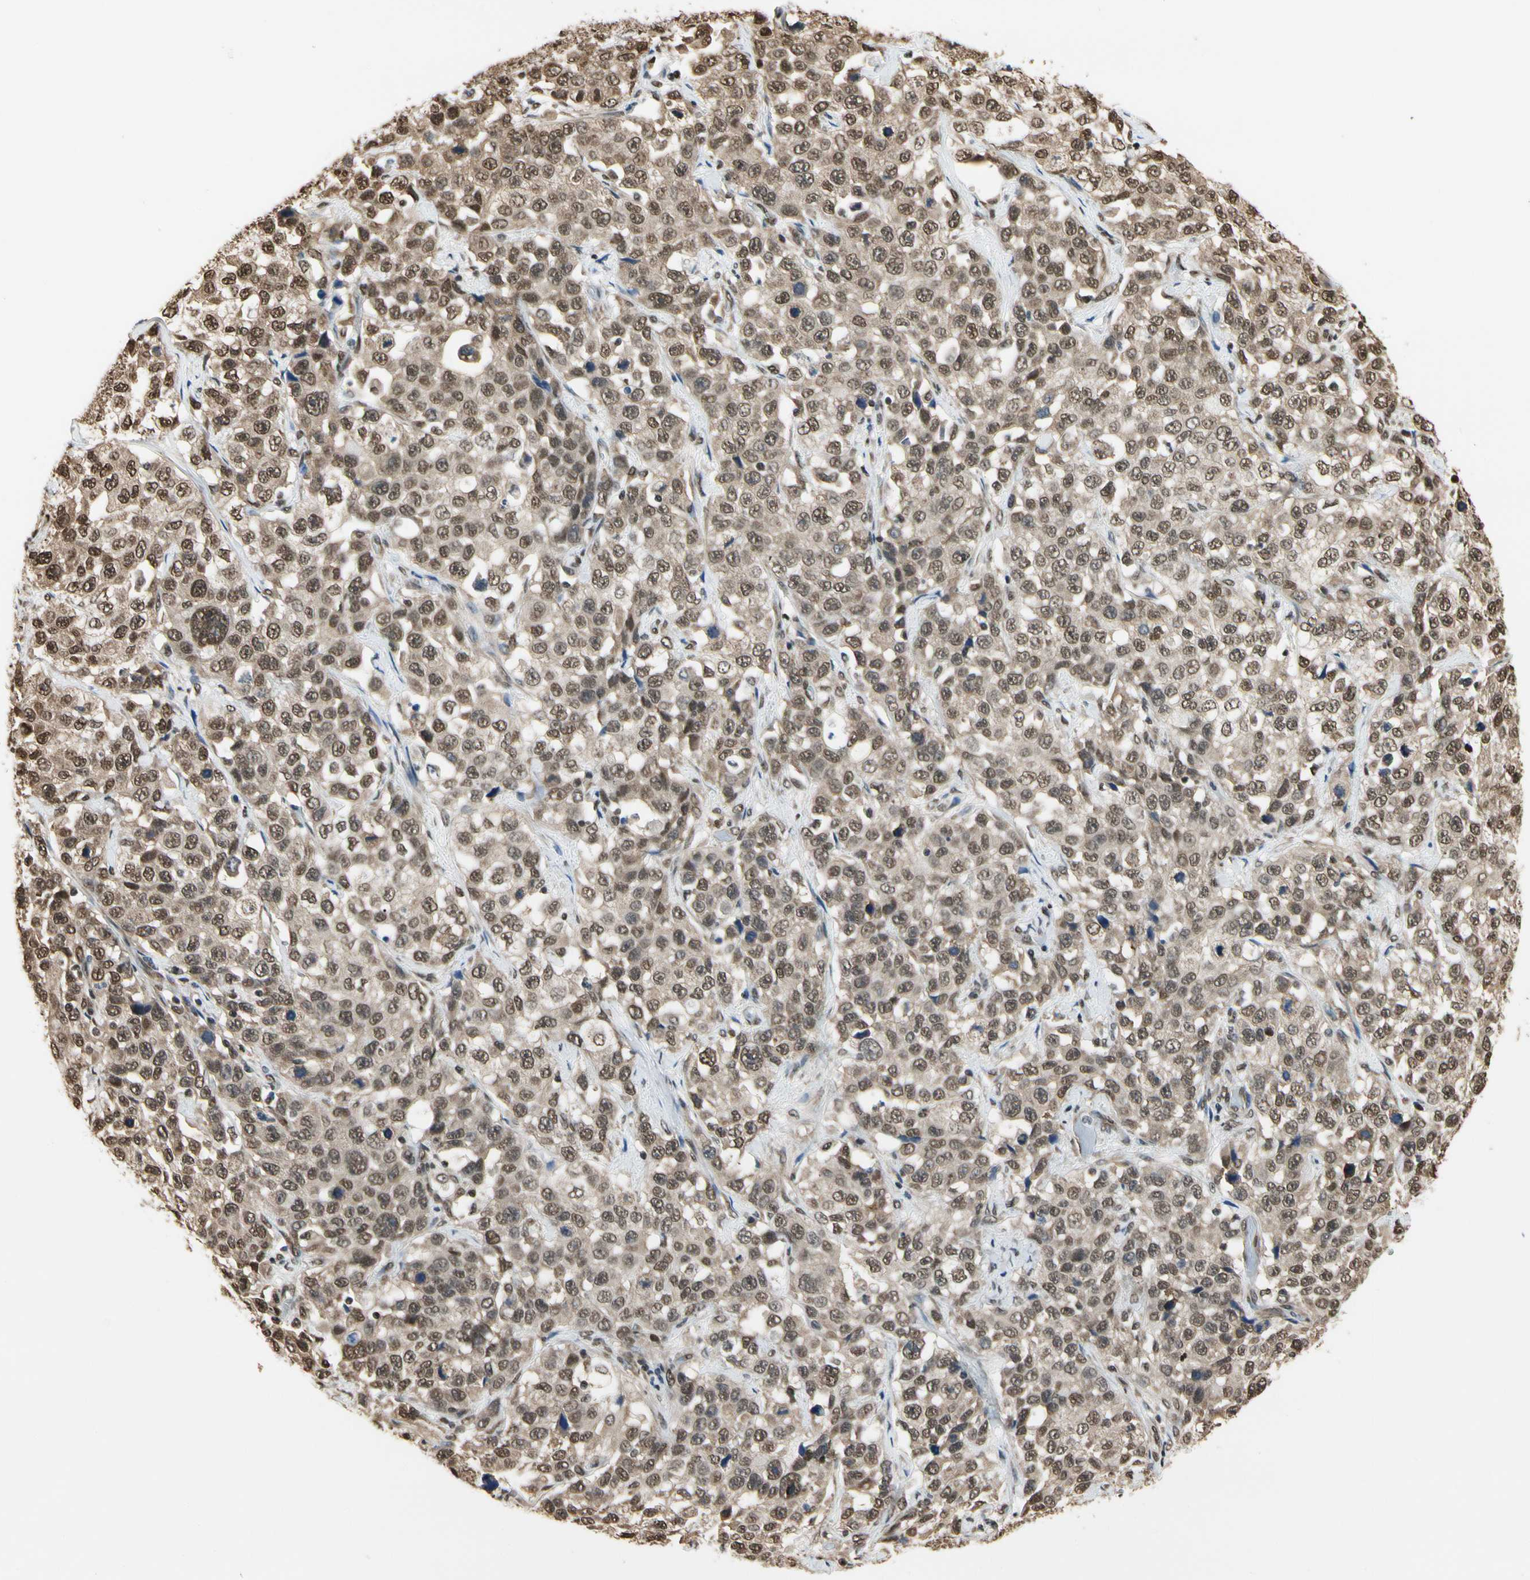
{"staining": {"intensity": "moderate", "quantity": ">75%", "location": "cytoplasmic/membranous,nuclear"}, "tissue": "stomach cancer", "cell_type": "Tumor cells", "image_type": "cancer", "snomed": [{"axis": "morphology", "description": "Normal tissue, NOS"}, {"axis": "morphology", "description": "Adenocarcinoma, NOS"}, {"axis": "topography", "description": "Stomach"}], "caption": "An immunohistochemistry histopathology image of neoplastic tissue is shown. Protein staining in brown shows moderate cytoplasmic/membranous and nuclear positivity in stomach adenocarcinoma within tumor cells. The staining was performed using DAB, with brown indicating positive protein expression. Nuclei are stained blue with hematoxylin.", "gene": "HNRNPK", "patient": {"sex": "male", "age": 48}}